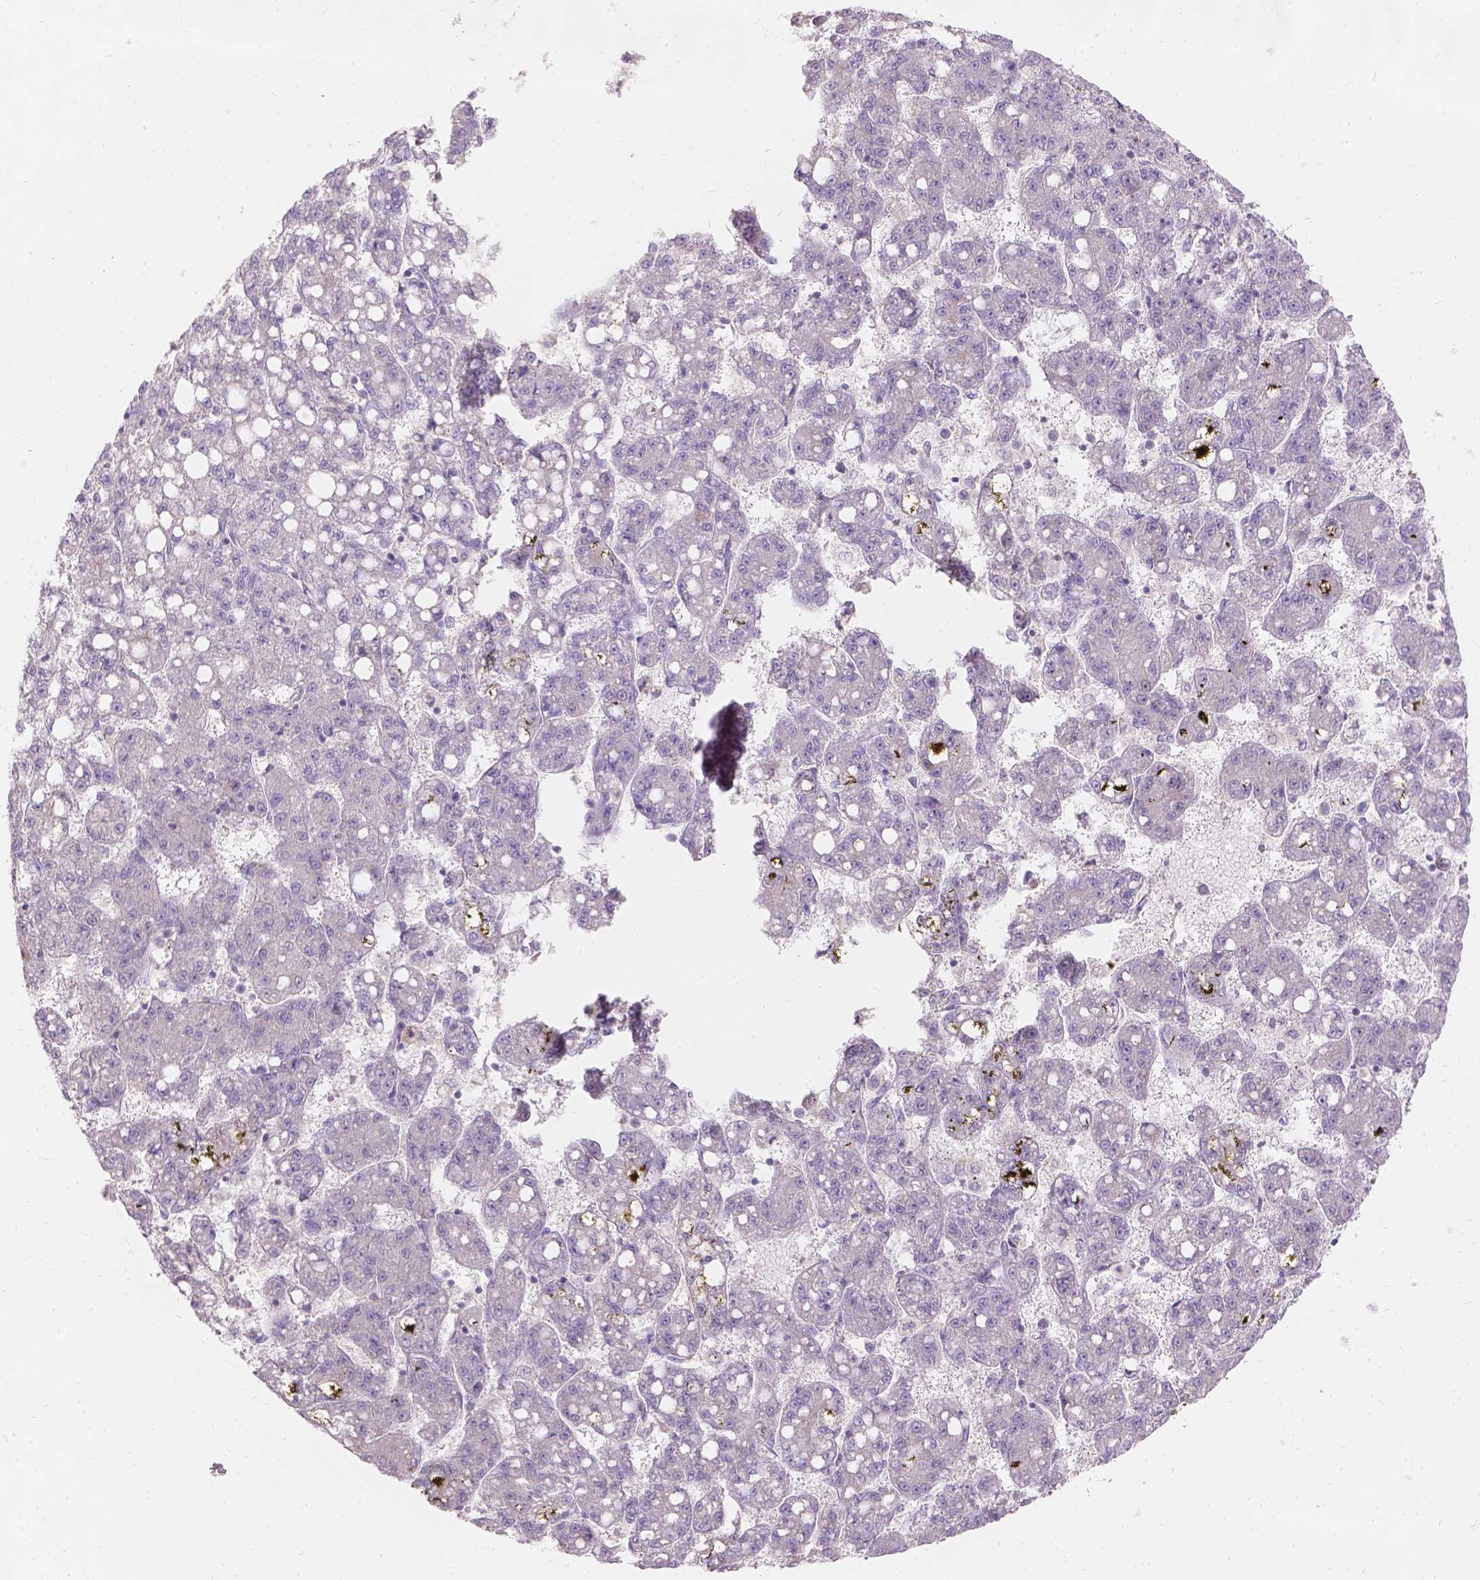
{"staining": {"intensity": "negative", "quantity": "none", "location": "none"}, "tissue": "liver cancer", "cell_type": "Tumor cells", "image_type": "cancer", "snomed": [{"axis": "morphology", "description": "Carcinoma, Hepatocellular, NOS"}, {"axis": "topography", "description": "Liver"}], "caption": "The immunohistochemistry histopathology image has no significant positivity in tumor cells of liver cancer (hepatocellular carcinoma) tissue.", "gene": "DCAF4L1", "patient": {"sex": "female", "age": 65}}